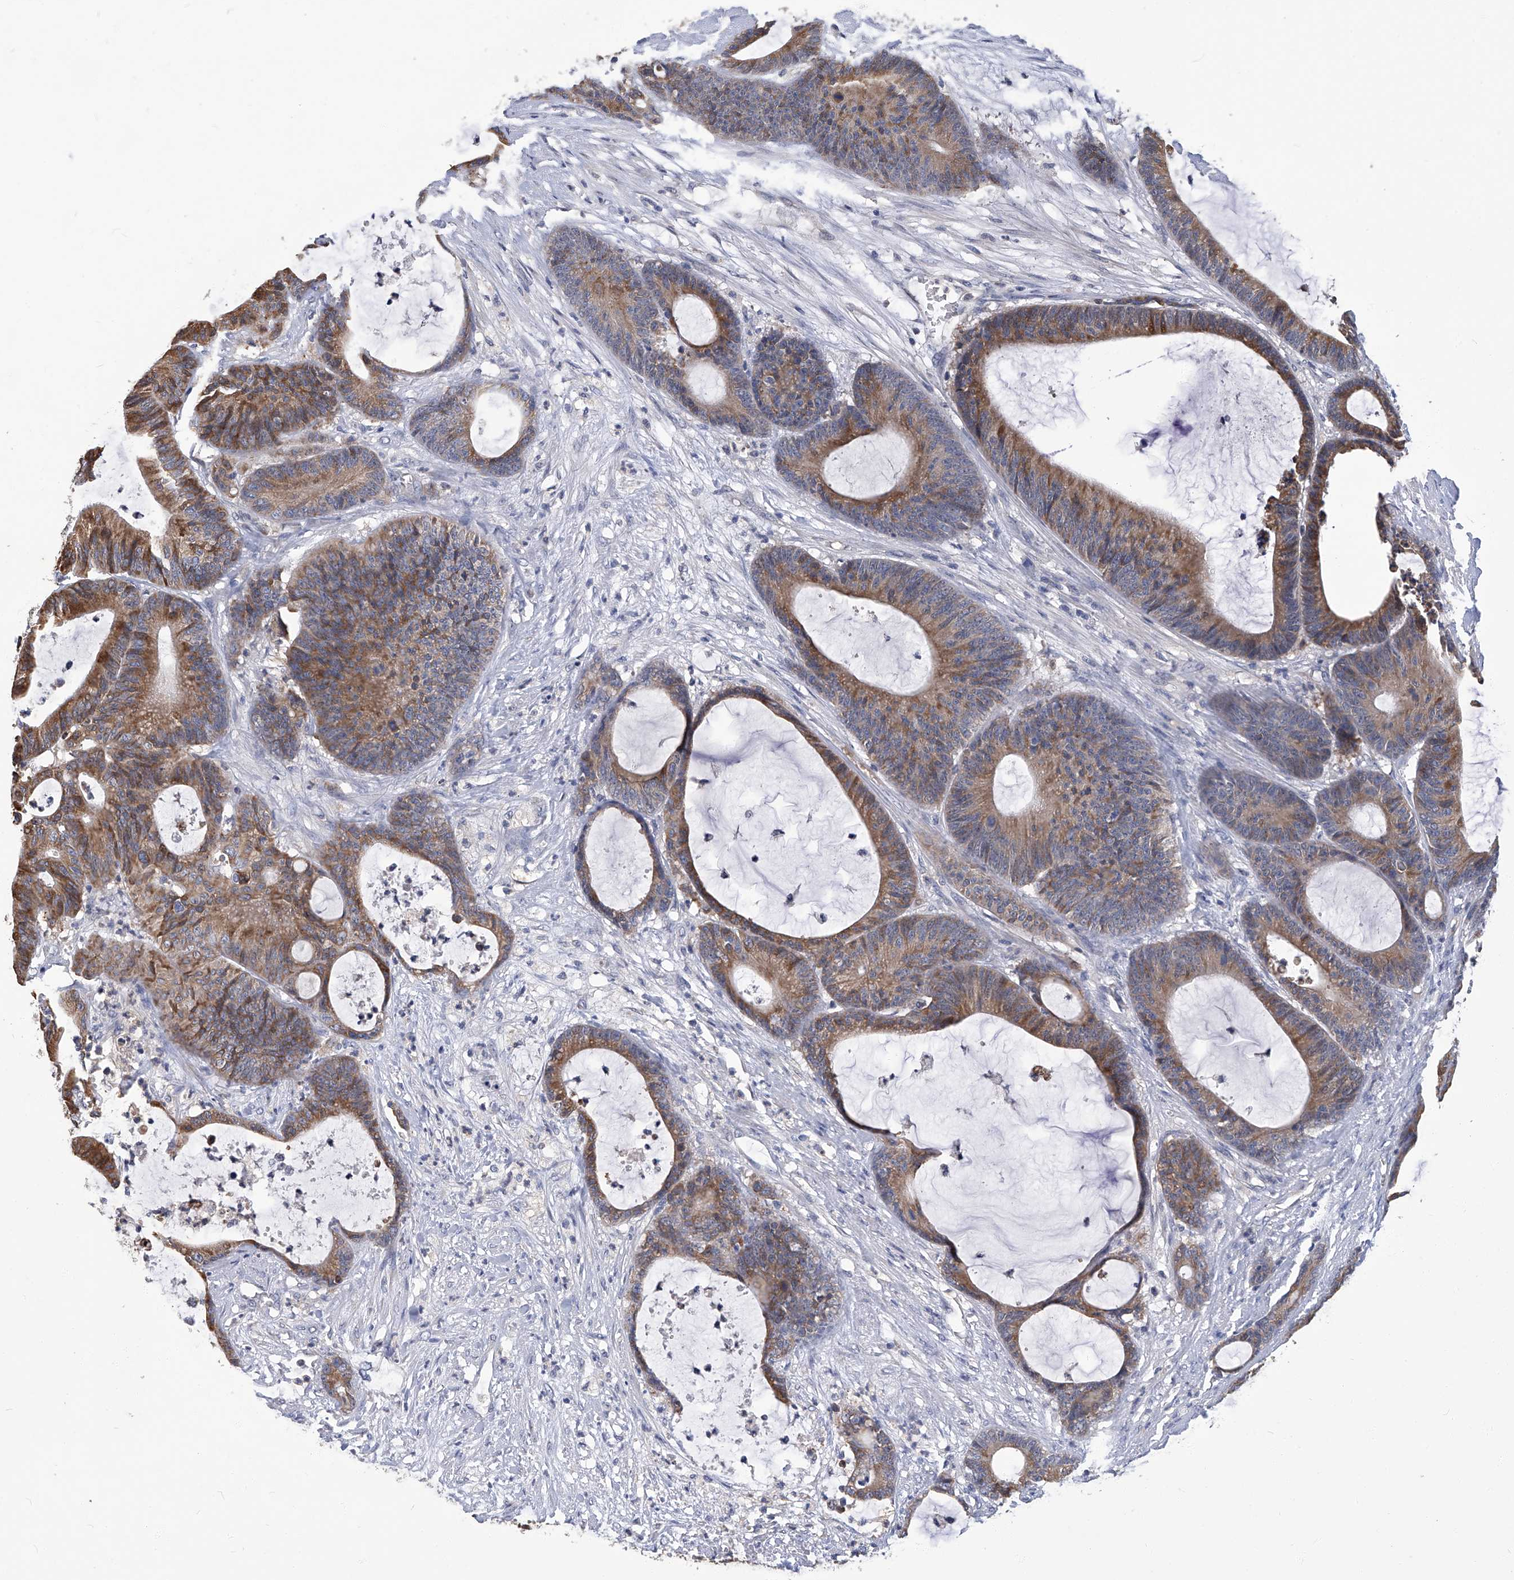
{"staining": {"intensity": "moderate", "quantity": ">75%", "location": "cytoplasmic/membranous"}, "tissue": "colorectal cancer", "cell_type": "Tumor cells", "image_type": "cancer", "snomed": [{"axis": "morphology", "description": "Adenocarcinoma, NOS"}, {"axis": "topography", "description": "Colon"}], "caption": "Protein staining shows moderate cytoplasmic/membranous expression in approximately >75% of tumor cells in colorectal cancer (adenocarcinoma). (brown staining indicates protein expression, while blue staining denotes nuclei).", "gene": "TGFBR1", "patient": {"sex": "female", "age": 84}}